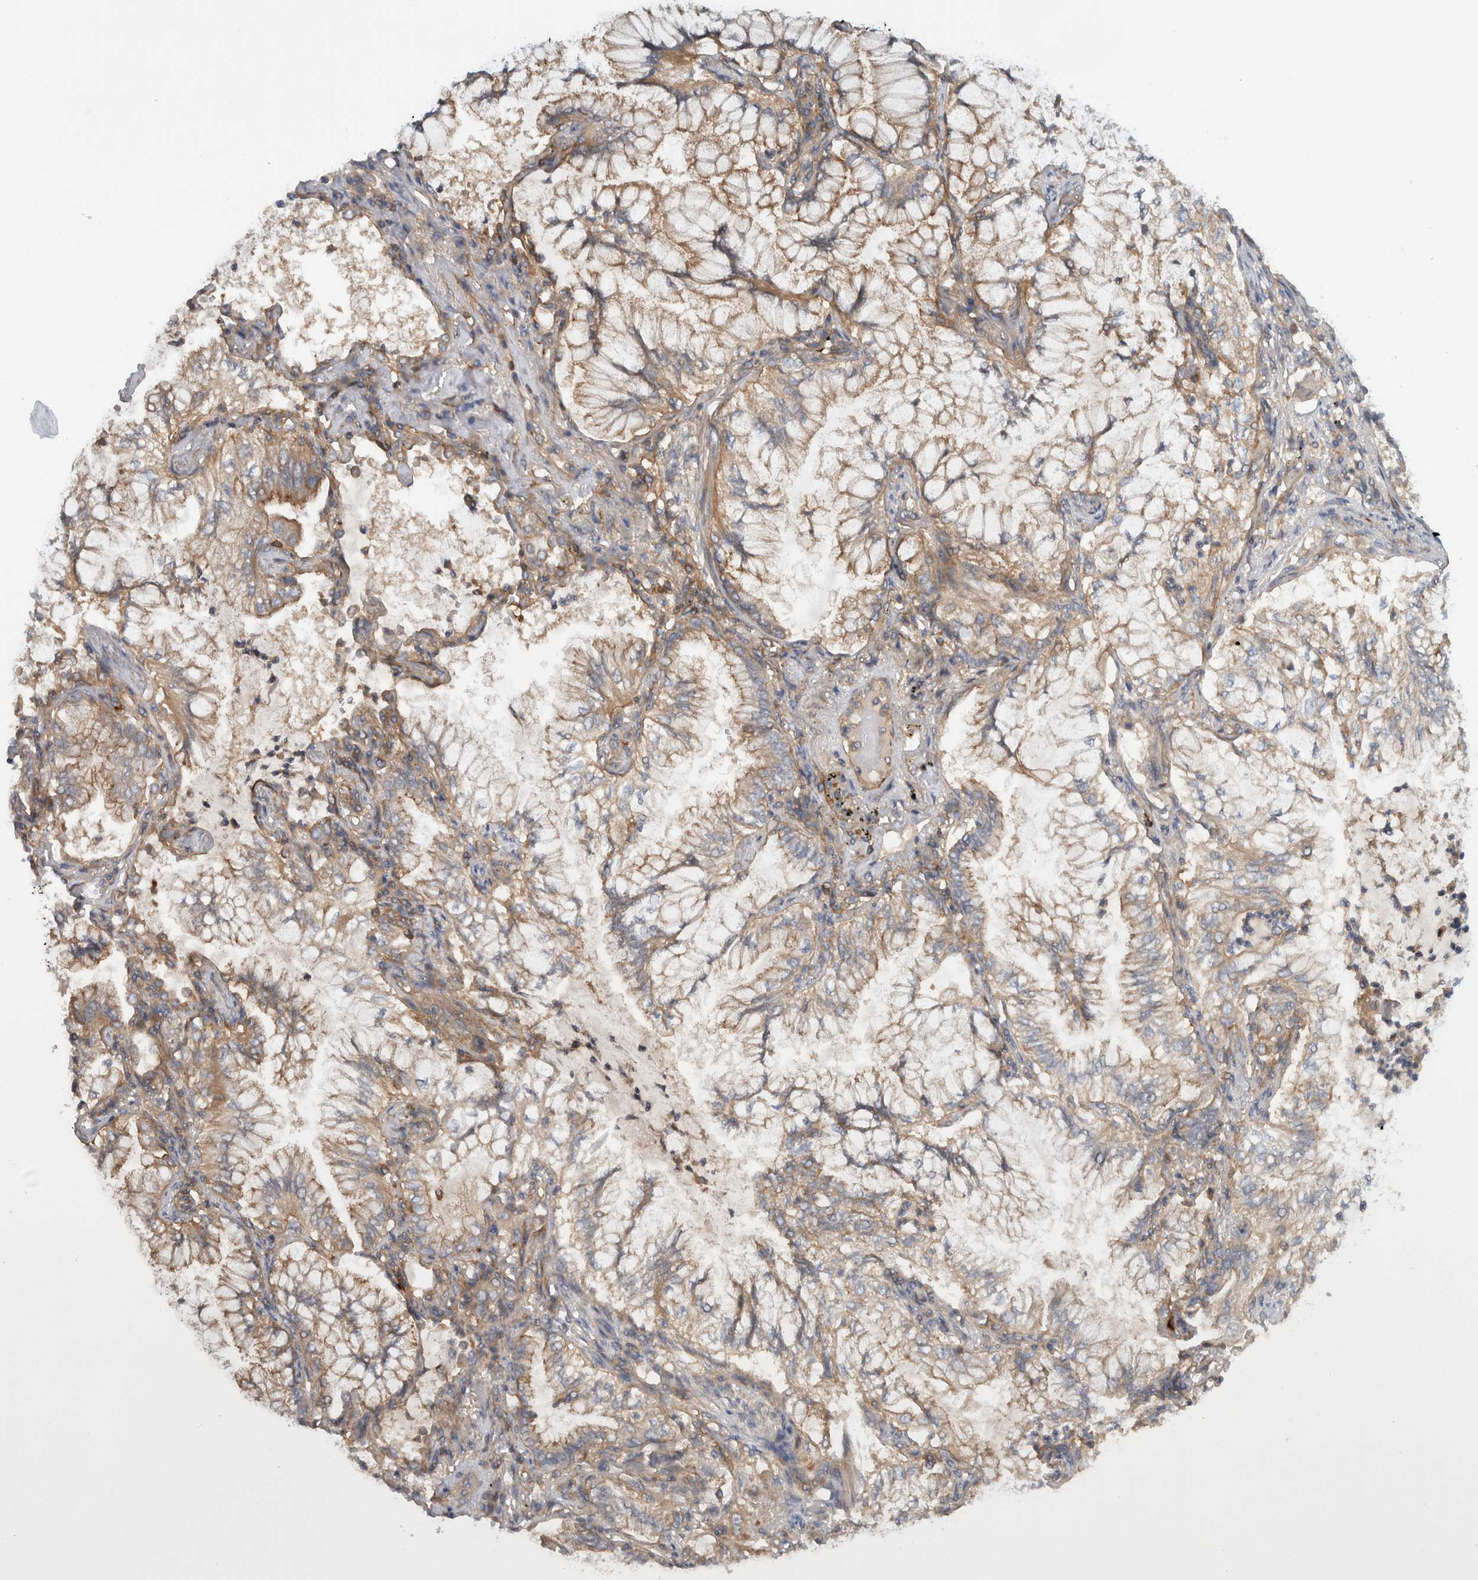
{"staining": {"intensity": "weak", "quantity": "25%-75%", "location": "cytoplasmic/membranous"}, "tissue": "lung cancer", "cell_type": "Tumor cells", "image_type": "cancer", "snomed": [{"axis": "morphology", "description": "Adenocarcinoma, NOS"}, {"axis": "topography", "description": "Lung"}], "caption": "DAB immunohistochemical staining of lung cancer demonstrates weak cytoplasmic/membranous protein expression in about 25%-75% of tumor cells.", "gene": "MPRIP", "patient": {"sex": "female", "age": 70}}